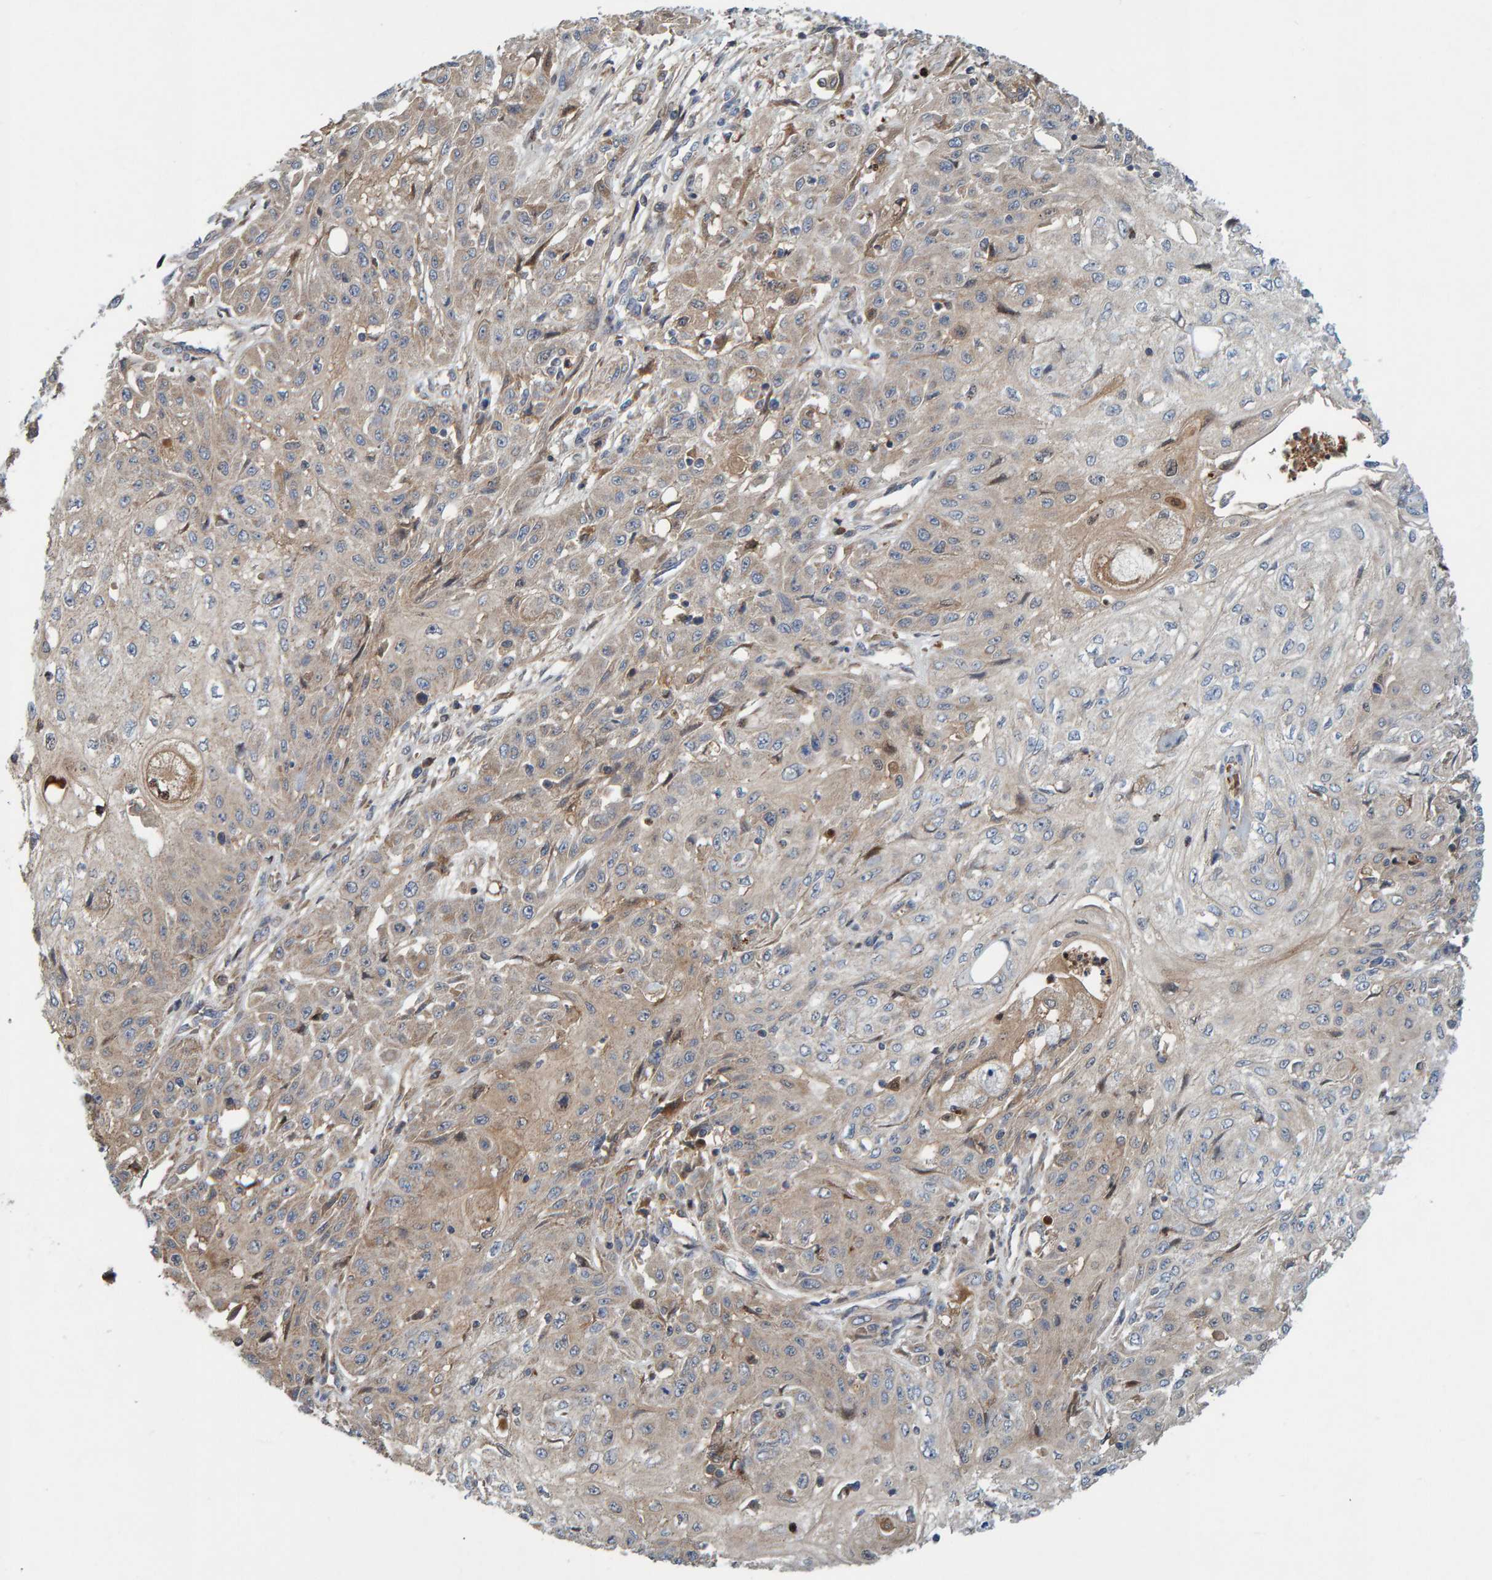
{"staining": {"intensity": "weak", "quantity": "25%-75%", "location": "cytoplasmic/membranous"}, "tissue": "skin cancer", "cell_type": "Tumor cells", "image_type": "cancer", "snomed": [{"axis": "morphology", "description": "Squamous cell carcinoma, NOS"}, {"axis": "morphology", "description": "Squamous cell carcinoma, metastatic, NOS"}, {"axis": "topography", "description": "Skin"}, {"axis": "topography", "description": "Lymph node"}], "caption": "Protein analysis of skin cancer tissue demonstrates weak cytoplasmic/membranous expression in approximately 25%-75% of tumor cells. Using DAB (3,3'-diaminobenzidine) (brown) and hematoxylin (blue) stains, captured at high magnification using brightfield microscopy.", "gene": "KIAA0753", "patient": {"sex": "male", "age": 75}}